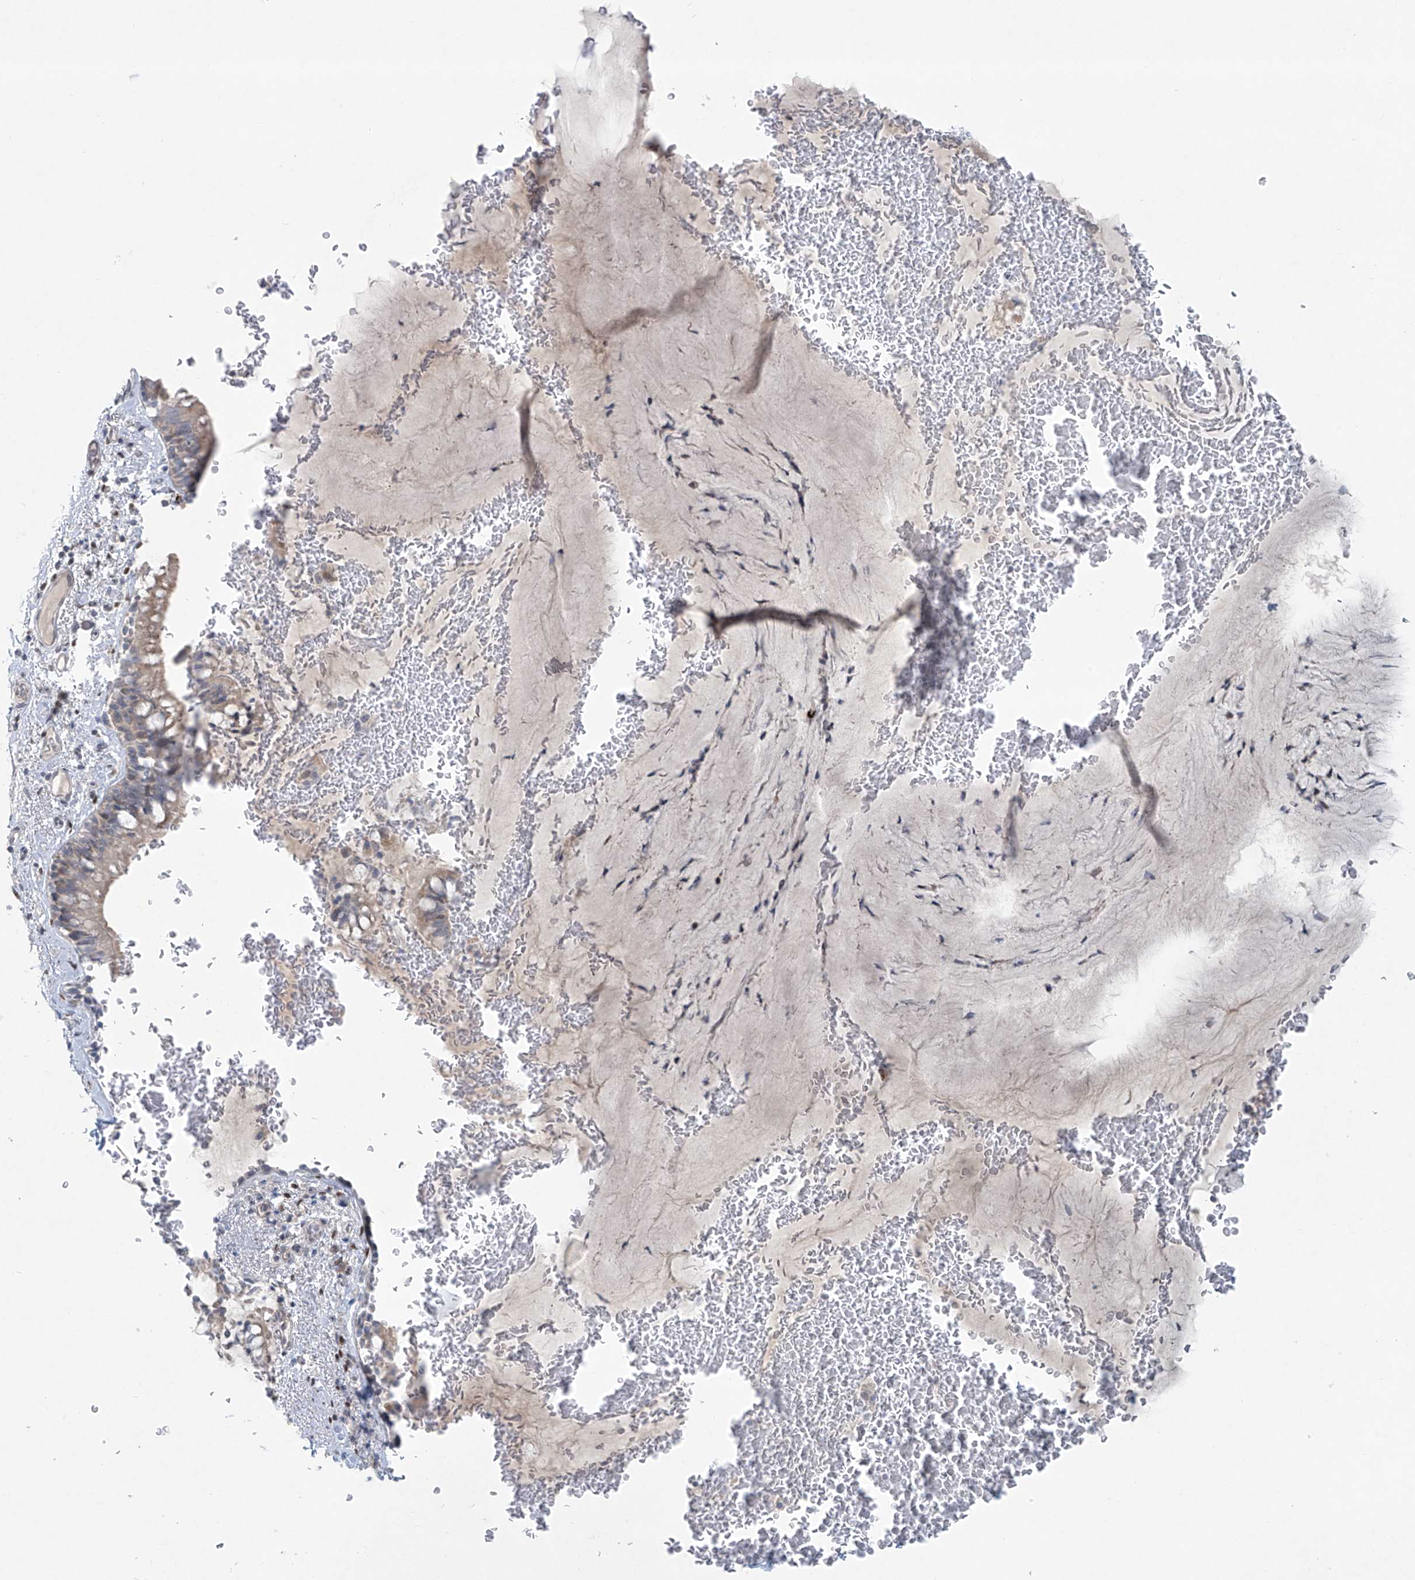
{"staining": {"intensity": "weak", "quantity": "<25%", "location": "cytoplasmic/membranous"}, "tissue": "bronchus", "cell_type": "Respiratory epithelial cells", "image_type": "normal", "snomed": [{"axis": "morphology", "description": "Normal tissue, NOS"}, {"axis": "topography", "description": "Cartilage tissue"}, {"axis": "topography", "description": "Bronchus"}], "caption": "Protein analysis of normal bronchus demonstrates no significant positivity in respiratory epithelial cells. (IHC, brightfield microscopy, high magnification).", "gene": "PPAT", "patient": {"sex": "female", "age": 36}}